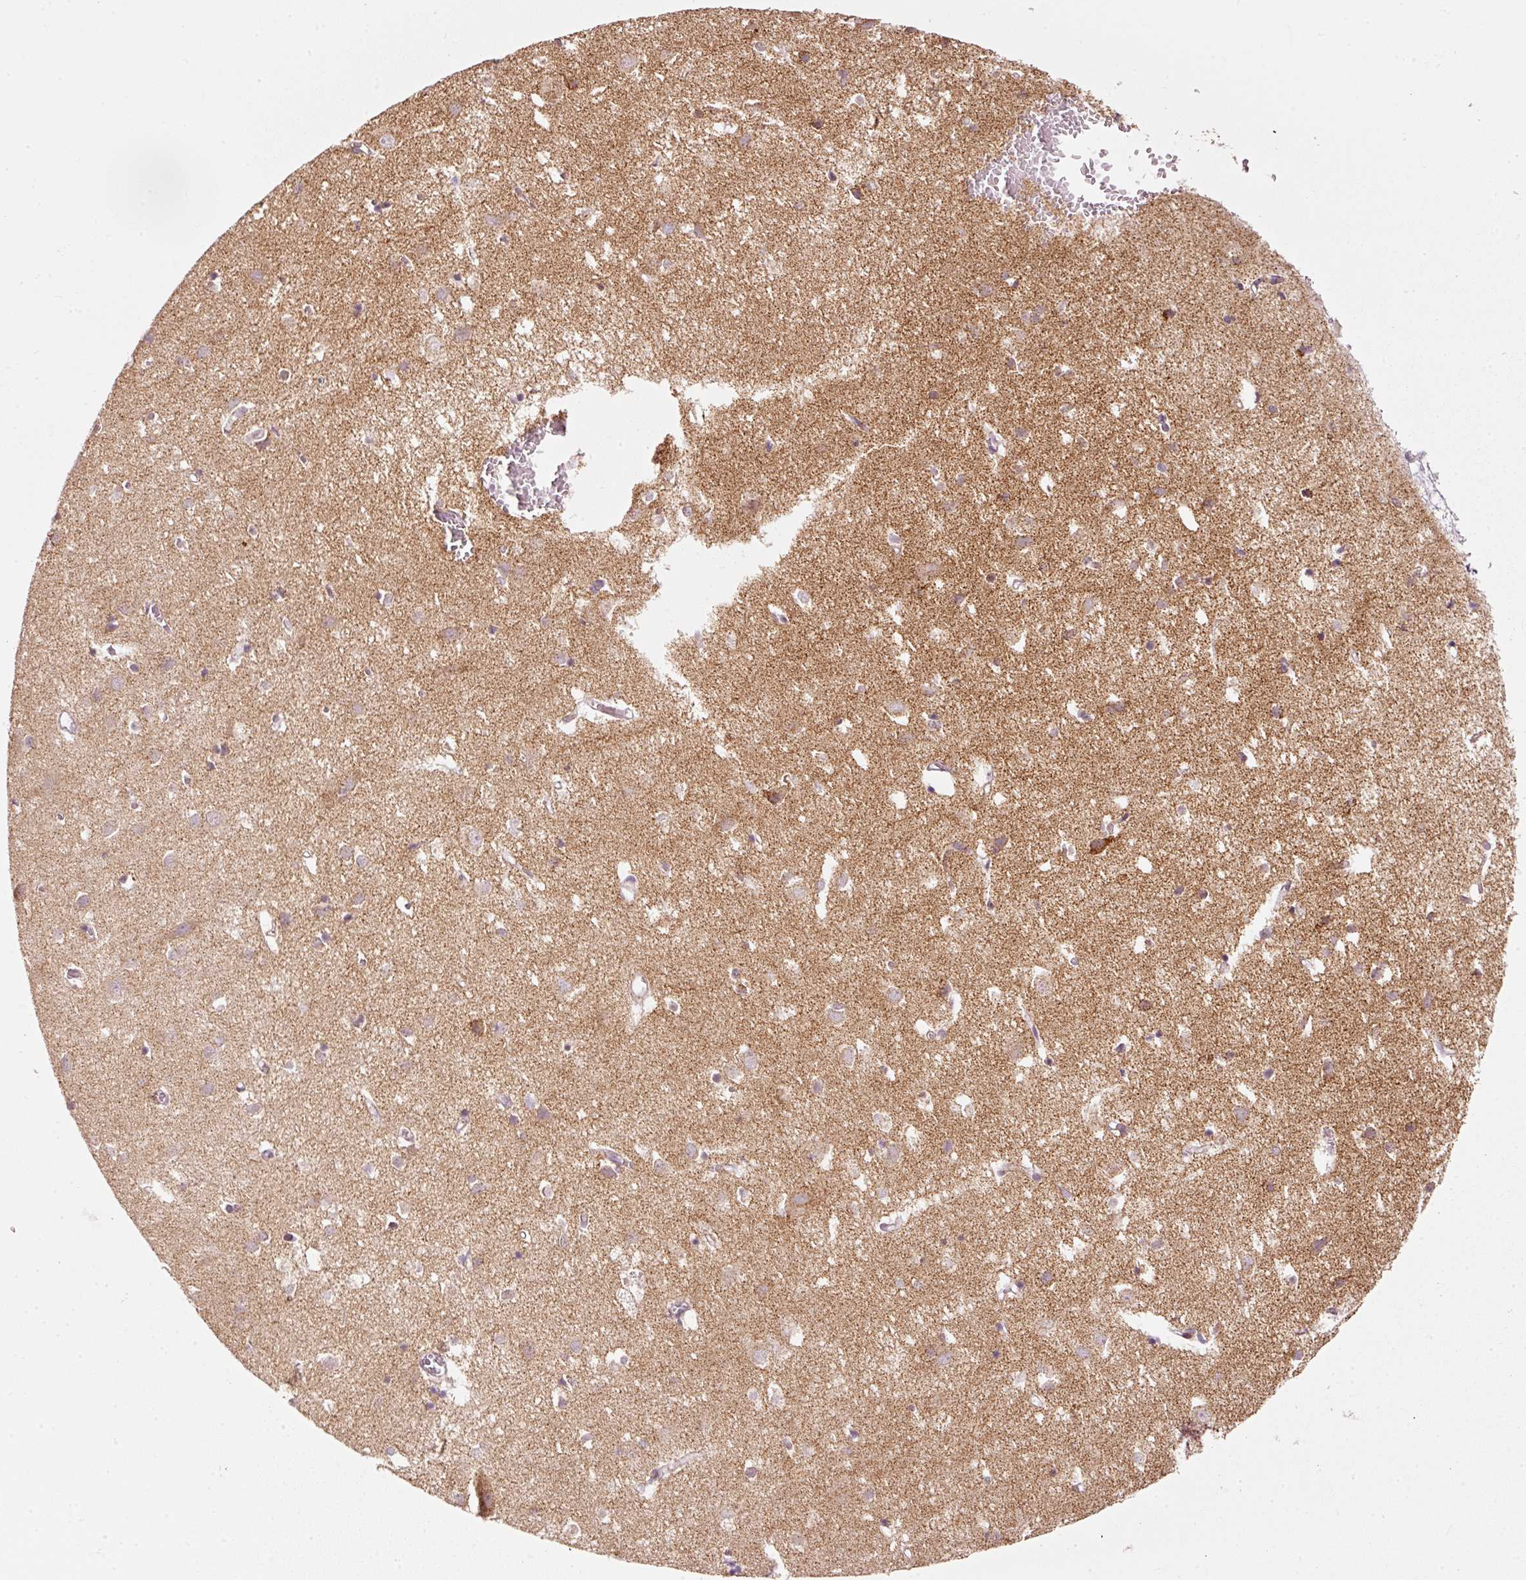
{"staining": {"intensity": "negative", "quantity": "none", "location": "none"}, "tissue": "cerebral cortex", "cell_type": "Endothelial cells", "image_type": "normal", "snomed": [{"axis": "morphology", "description": "Normal tissue, NOS"}, {"axis": "topography", "description": "Cerebral cortex"}], "caption": "A high-resolution photomicrograph shows IHC staining of unremarkable cerebral cortex, which exhibits no significant expression in endothelial cells. Nuclei are stained in blue.", "gene": "TOB2", "patient": {"sex": "male", "age": 70}}